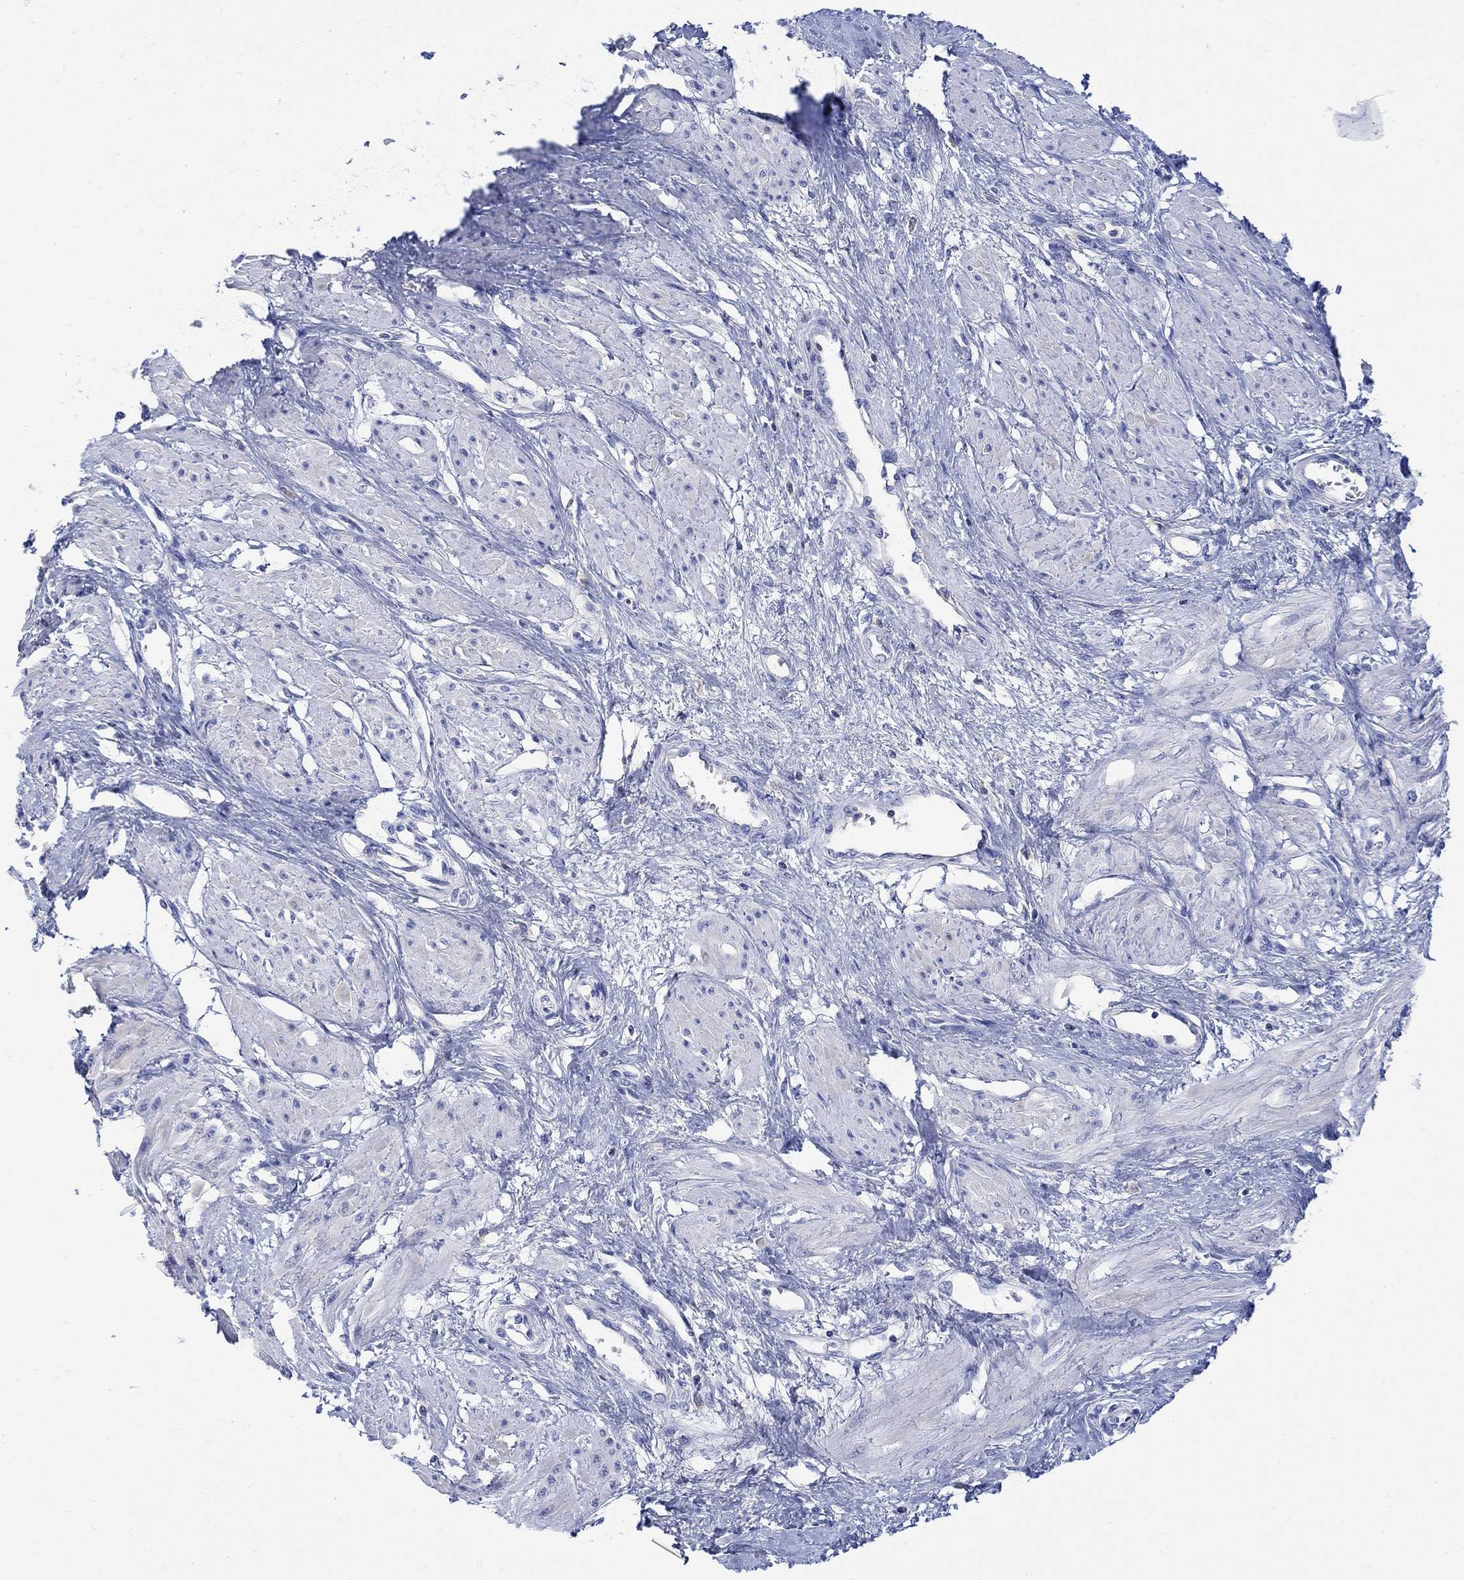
{"staining": {"intensity": "negative", "quantity": "none", "location": "none"}, "tissue": "smooth muscle", "cell_type": "Smooth muscle cells", "image_type": "normal", "snomed": [{"axis": "morphology", "description": "Normal tissue, NOS"}, {"axis": "topography", "description": "Smooth muscle"}, {"axis": "topography", "description": "Uterus"}], "caption": "DAB immunohistochemical staining of normal human smooth muscle demonstrates no significant positivity in smooth muscle cells.", "gene": "GCM1", "patient": {"sex": "female", "age": 39}}